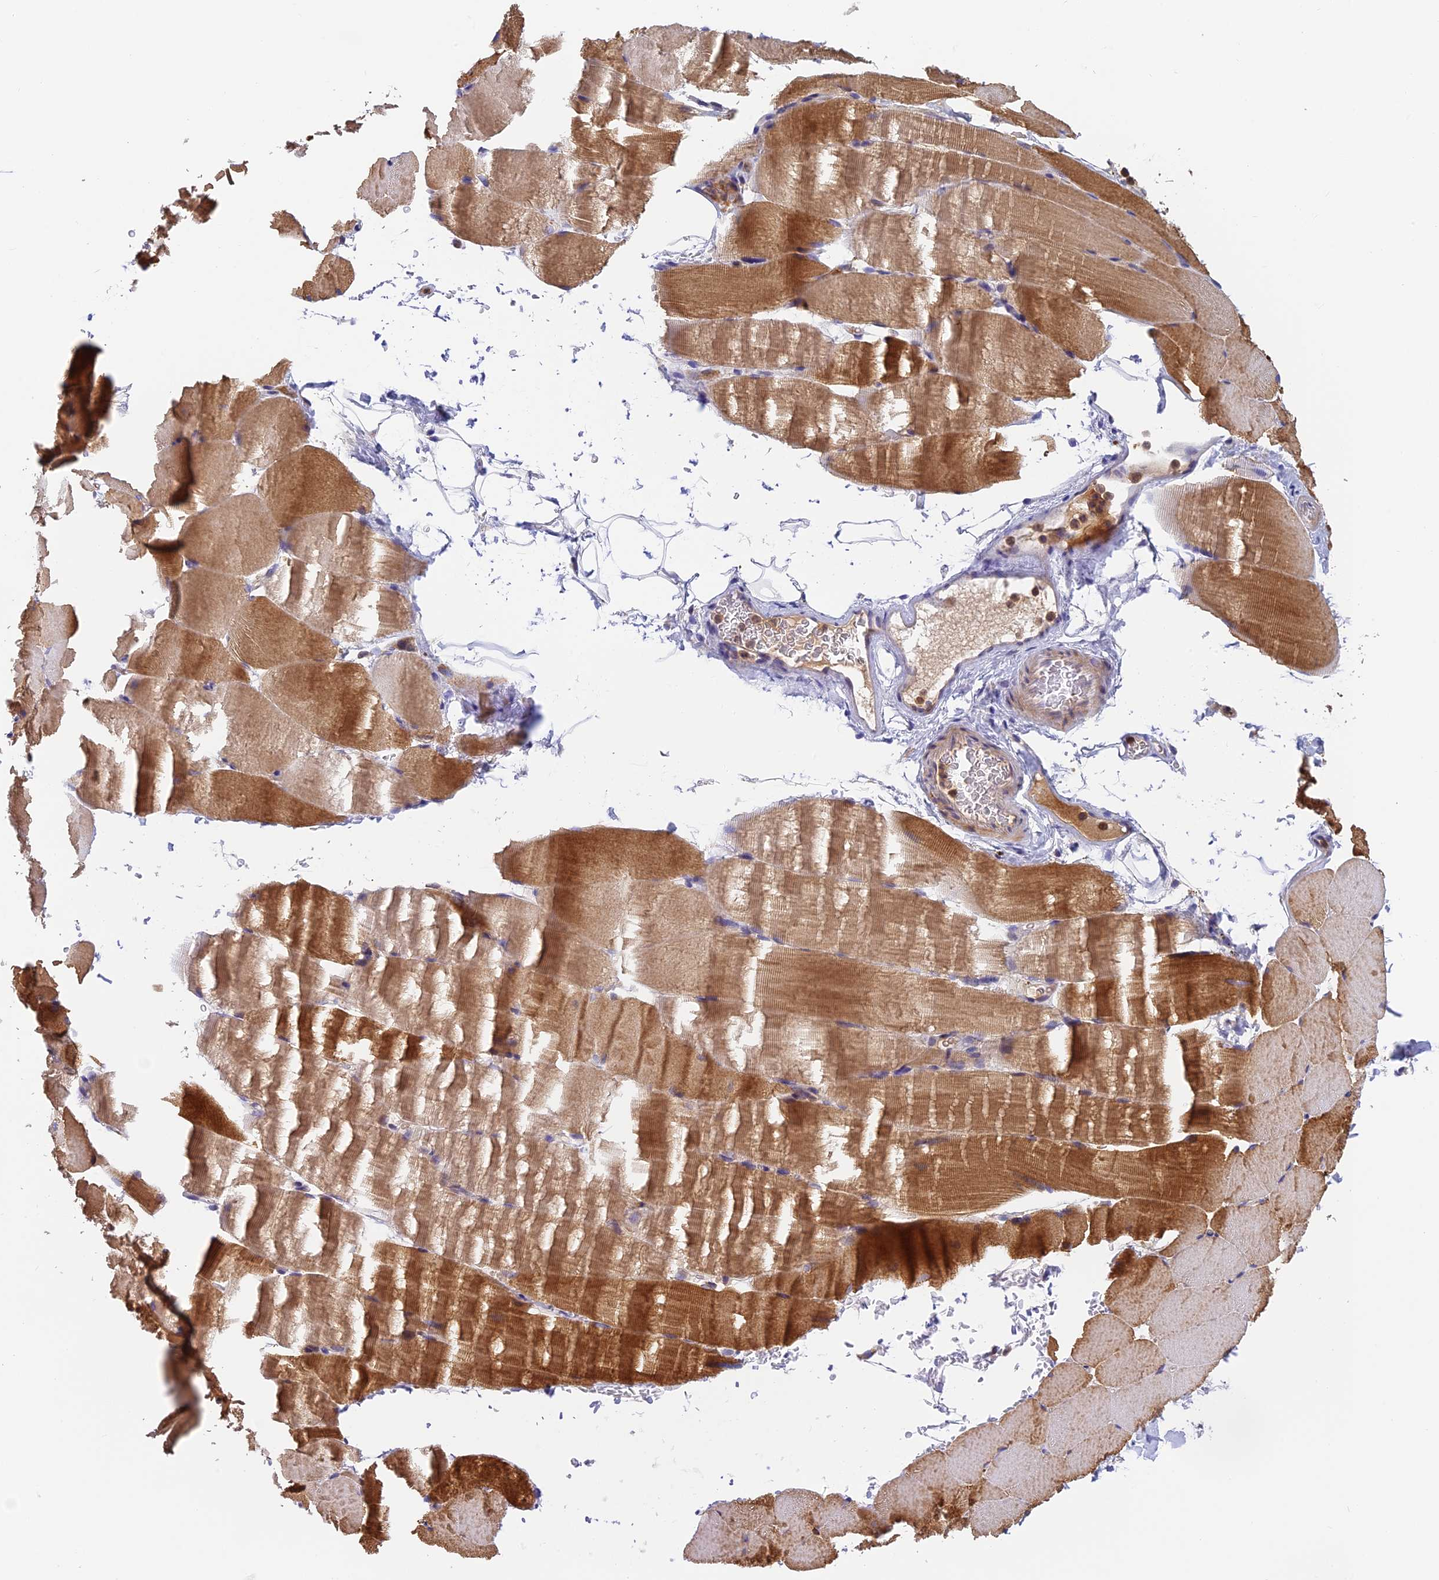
{"staining": {"intensity": "moderate", "quantity": ">75%", "location": "cytoplasmic/membranous"}, "tissue": "skeletal muscle", "cell_type": "Myocytes", "image_type": "normal", "snomed": [{"axis": "morphology", "description": "Normal tissue, NOS"}, {"axis": "topography", "description": "Skeletal muscle"}, {"axis": "topography", "description": "Parathyroid gland"}], "caption": "Unremarkable skeletal muscle exhibits moderate cytoplasmic/membranous positivity in about >75% of myocytes, visualized by immunohistochemistry.", "gene": "IPO5", "patient": {"sex": "female", "age": 37}}